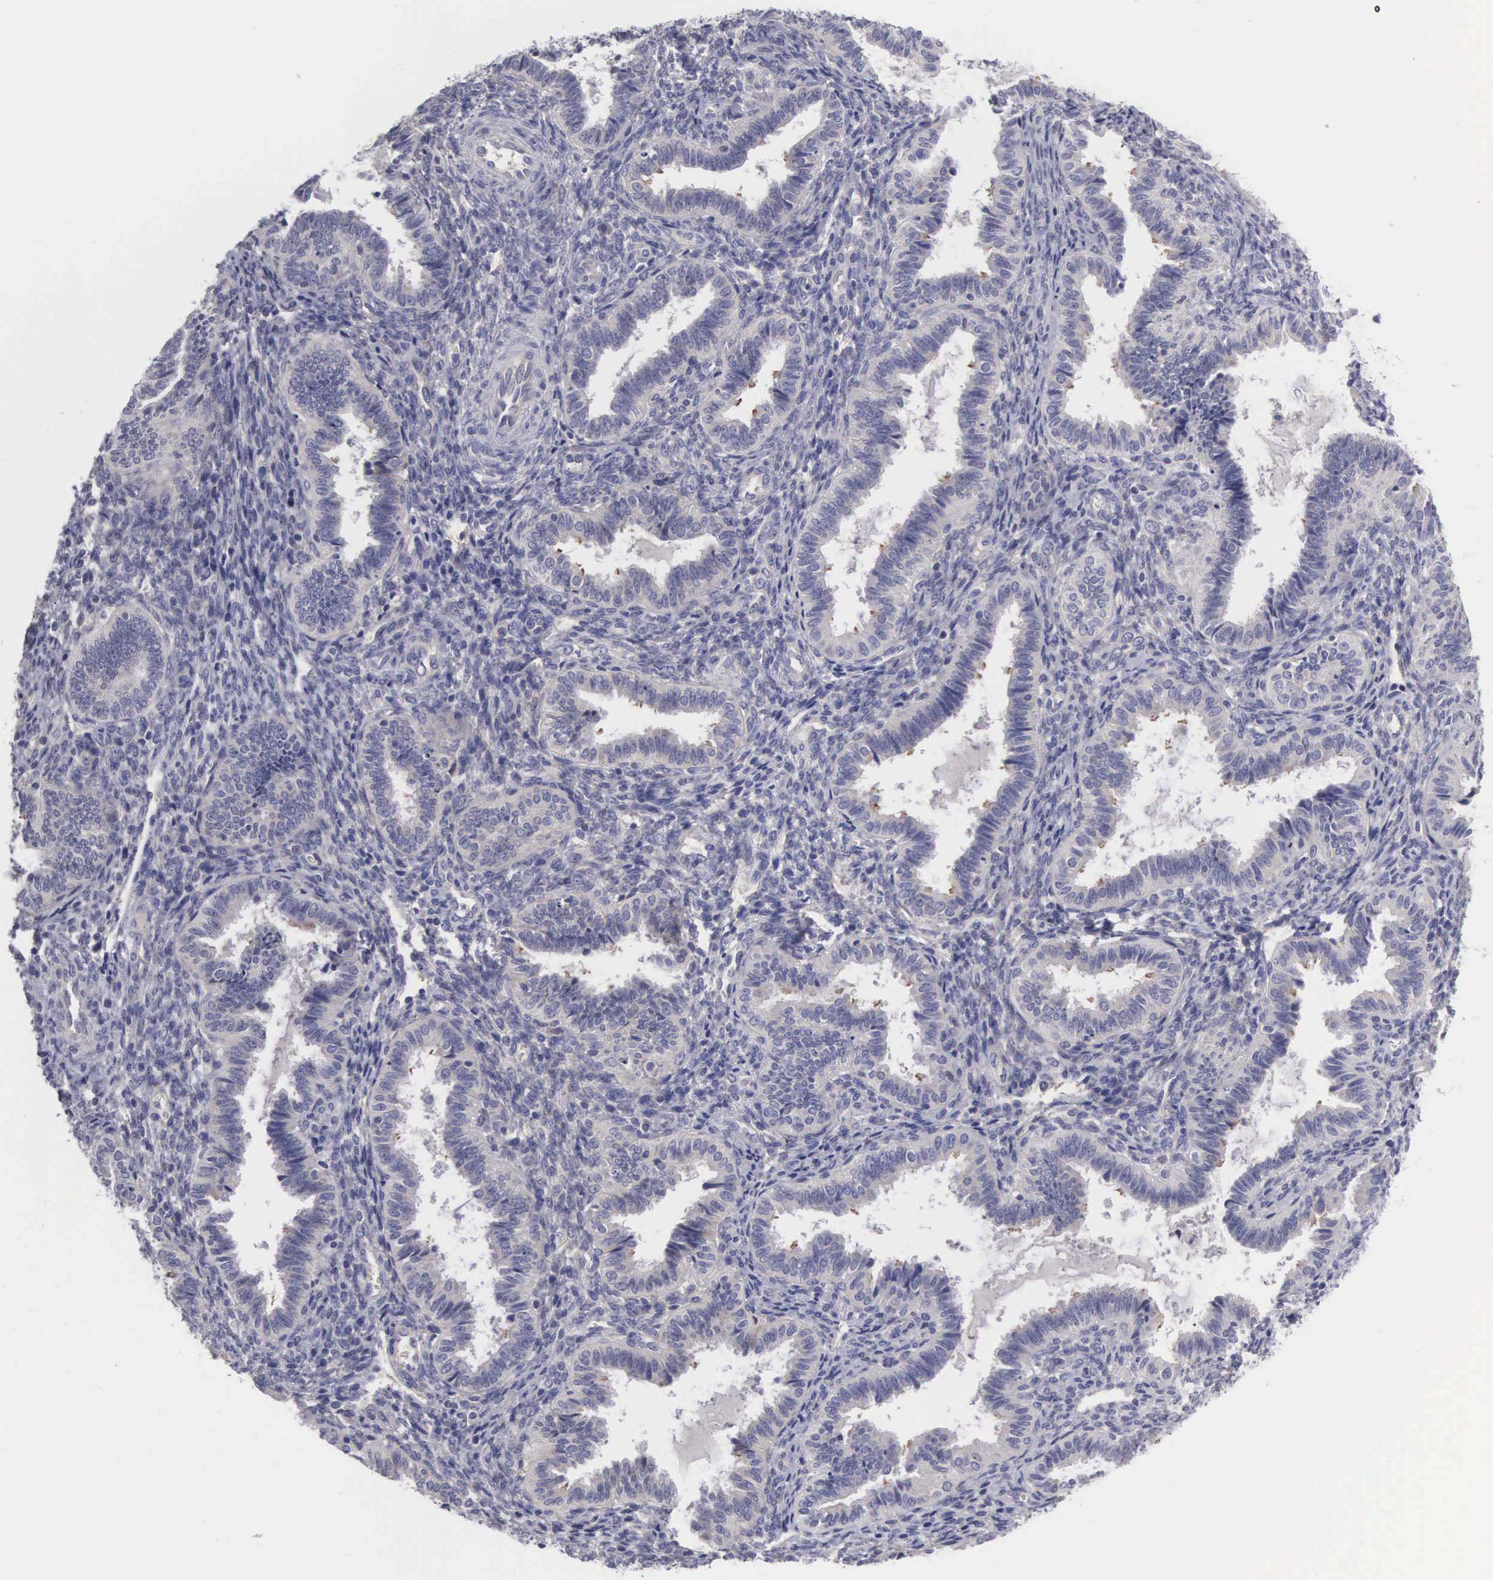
{"staining": {"intensity": "negative", "quantity": "none", "location": "none"}, "tissue": "endometrium", "cell_type": "Cells in endometrial stroma", "image_type": "normal", "snomed": [{"axis": "morphology", "description": "Normal tissue, NOS"}, {"axis": "topography", "description": "Endometrium"}], "caption": "DAB immunohistochemical staining of normal endometrium demonstrates no significant staining in cells in endometrial stroma.", "gene": "SLITRK4", "patient": {"sex": "female", "age": 36}}